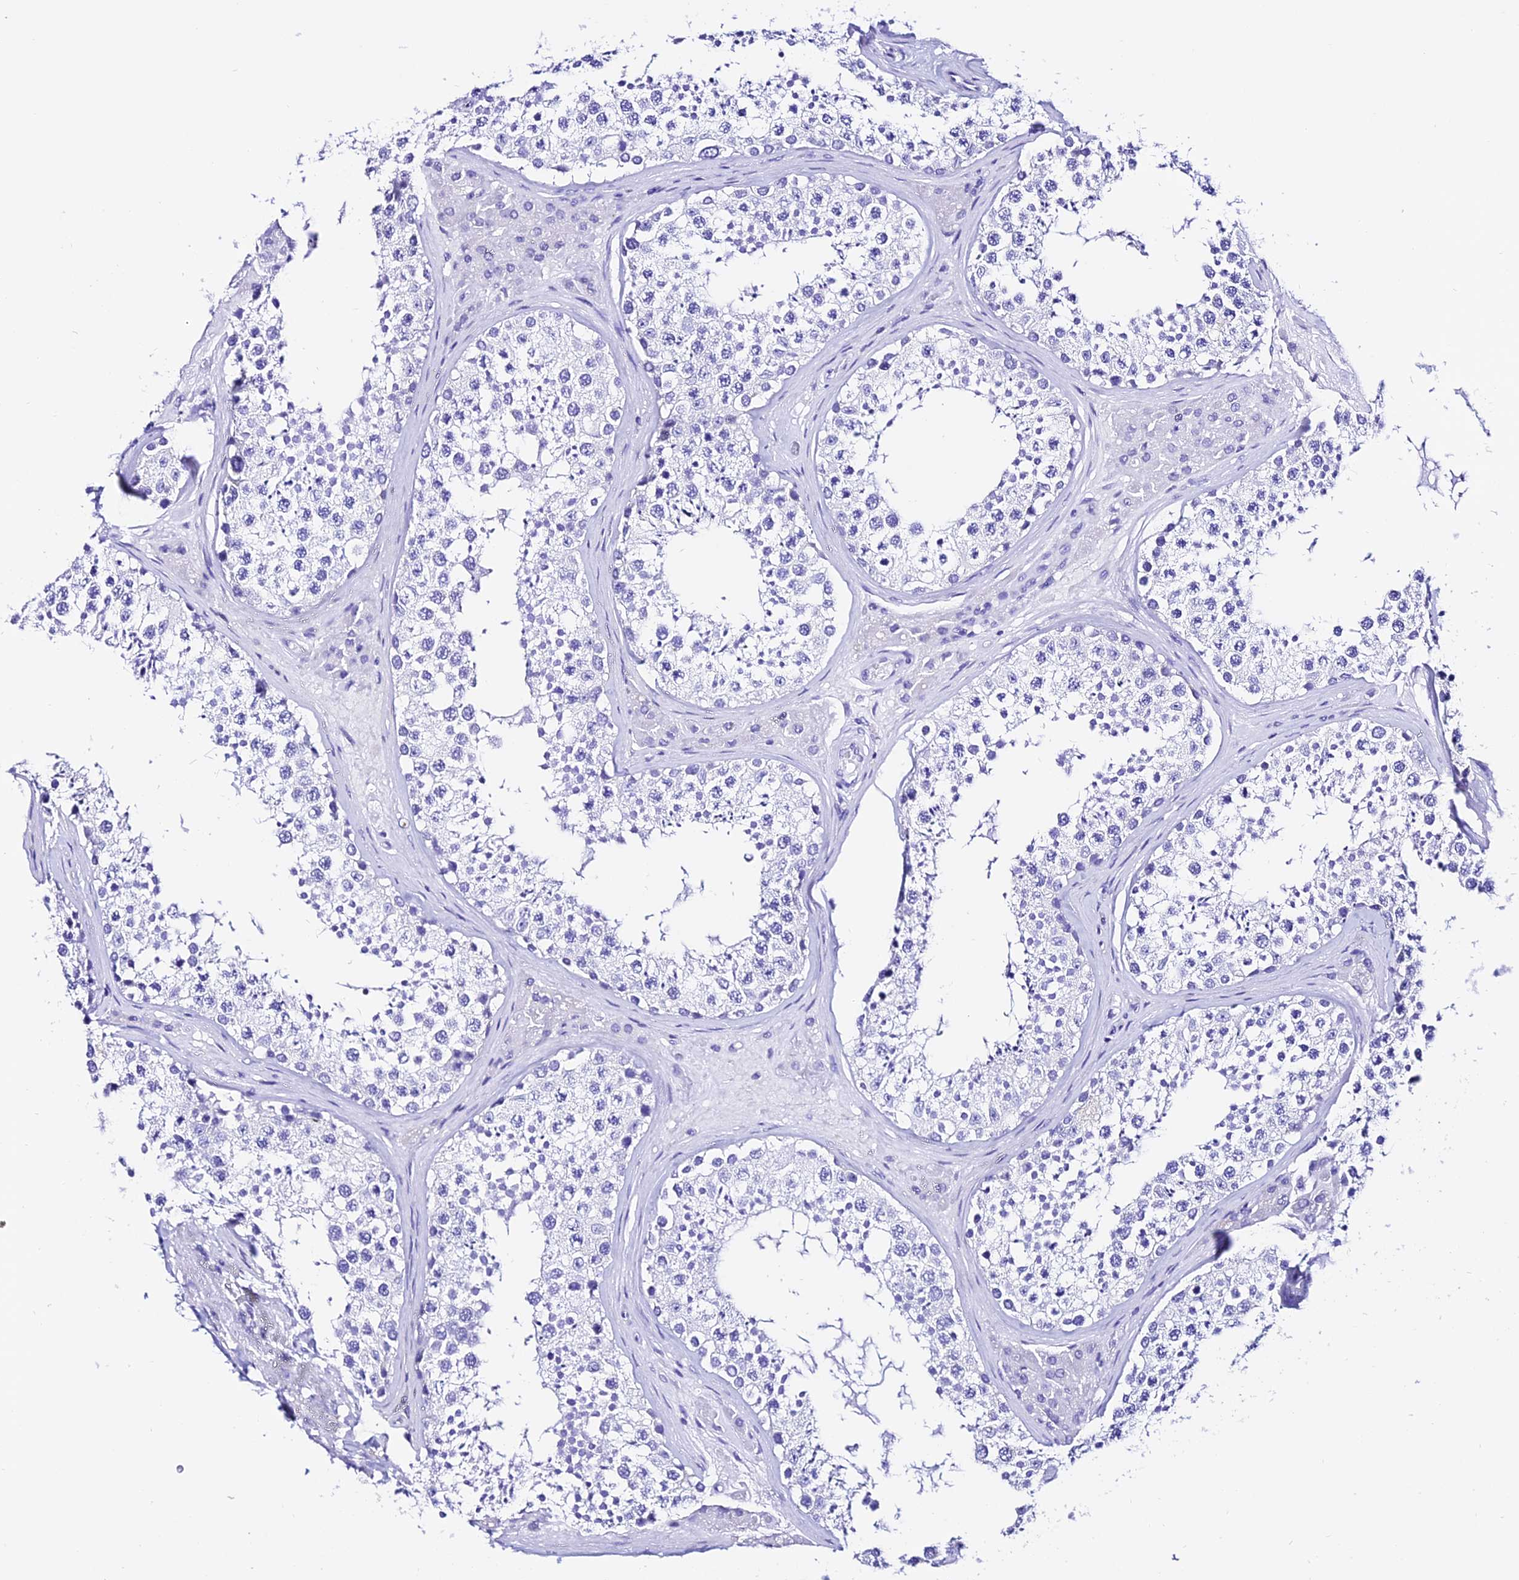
{"staining": {"intensity": "negative", "quantity": "none", "location": "none"}, "tissue": "testis", "cell_type": "Cells in seminiferous ducts", "image_type": "normal", "snomed": [{"axis": "morphology", "description": "Normal tissue, NOS"}, {"axis": "topography", "description": "Testis"}], "caption": "An immunohistochemistry histopathology image of unremarkable testis is shown. There is no staining in cells in seminiferous ducts of testis. The staining is performed using DAB brown chromogen with nuclei counter-stained in using hematoxylin.", "gene": "TRMT44", "patient": {"sex": "male", "age": 46}}